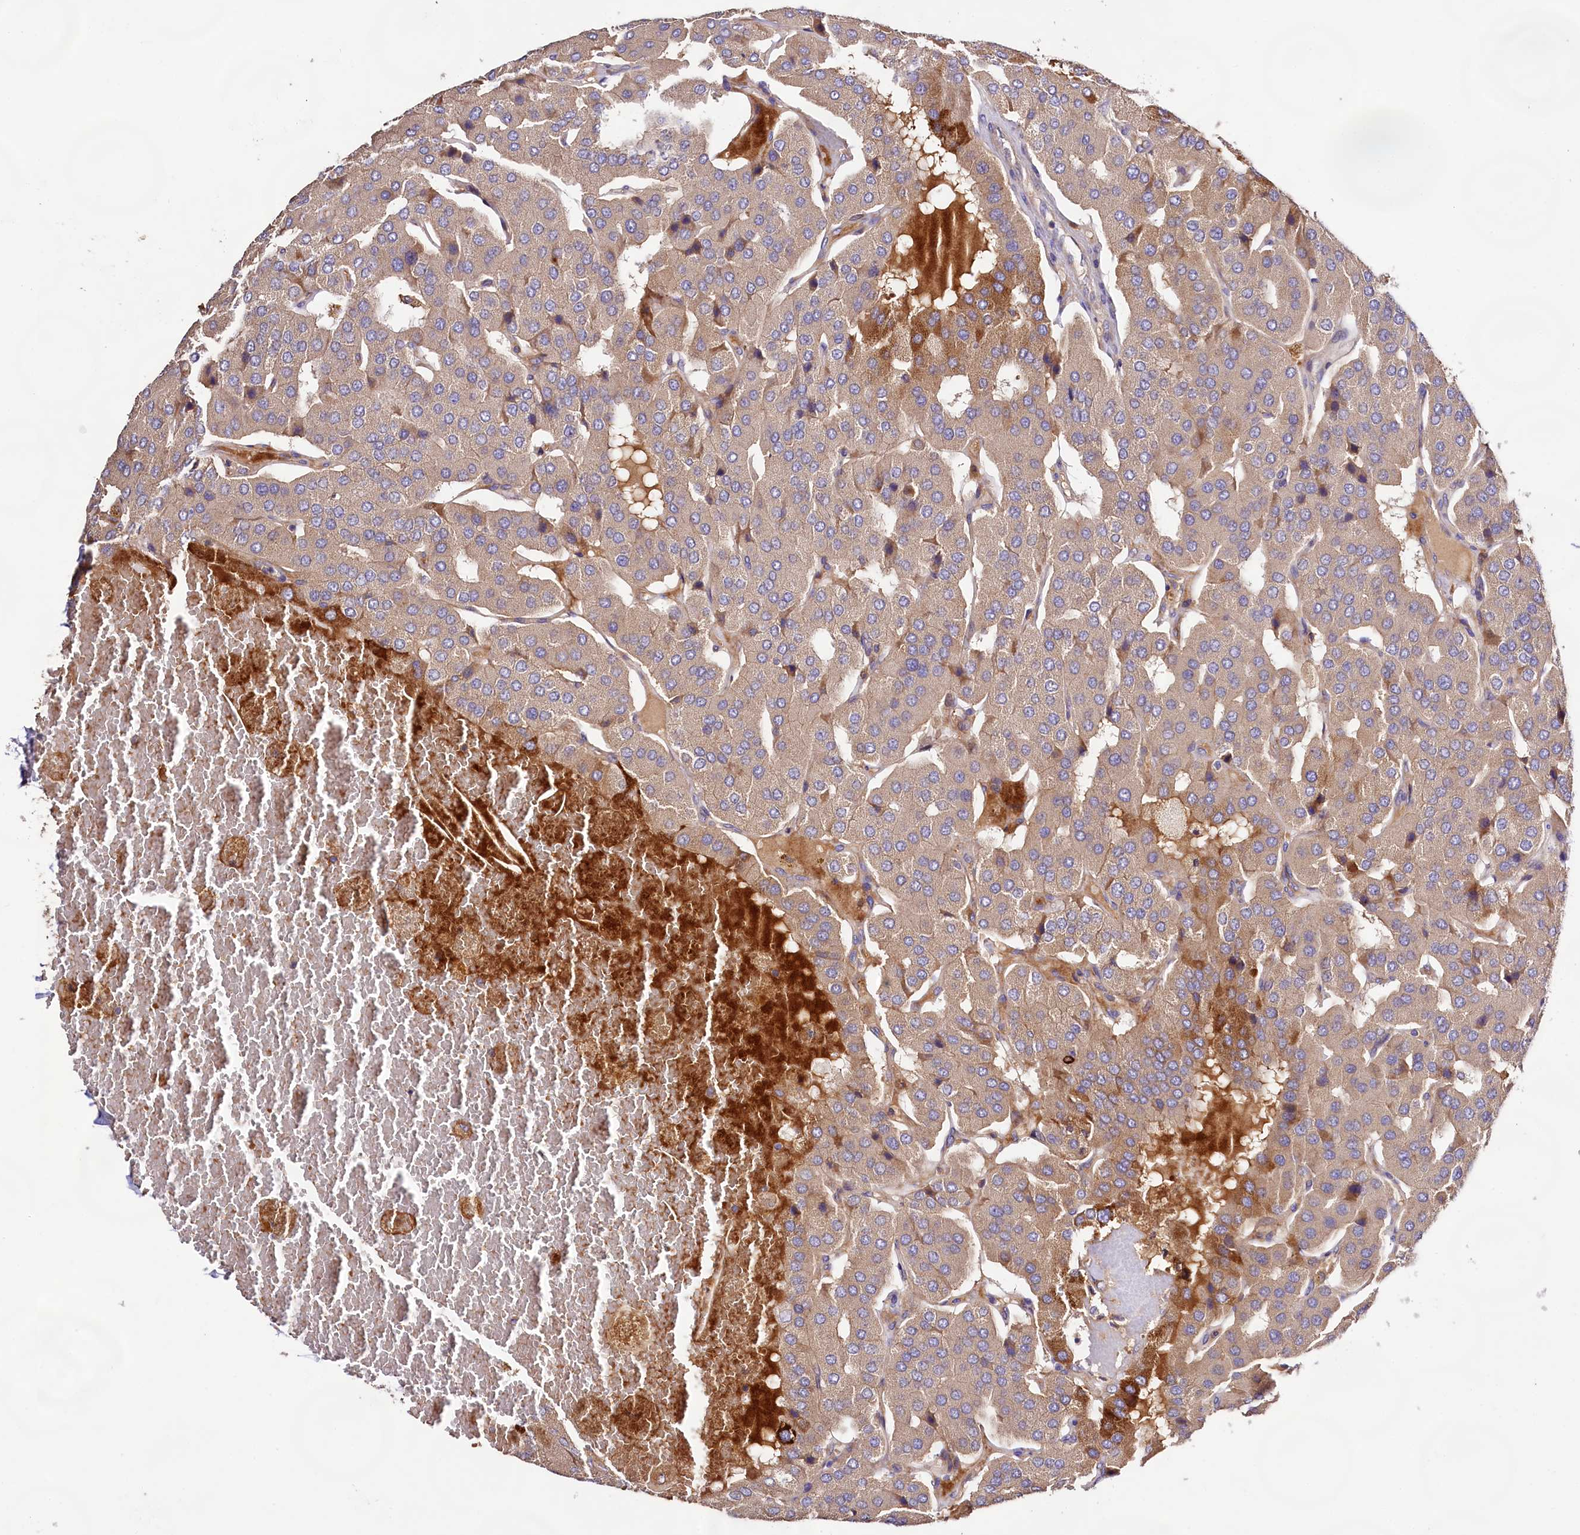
{"staining": {"intensity": "moderate", "quantity": "<25%", "location": "cytoplasmic/membranous"}, "tissue": "parathyroid gland", "cell_type": "Glandular cells", "image_type": "normal", "snomed": [{"axis": "morphology", "description": "Normal tissue, NOS"}, {"axis": "morphology", "description": "Adenoma, NOS"}, {"axis": "topography", "description": "Parathyroid gland"}], "caption": "Normal parathyroid gland was stained to show a protein in brown. There is low levels of moderate cytoplasmic/membranous positivity in about <25% of glandular cells. Immunohistochemistry (ihc) stains the protein of interest in brown and the nuclei are stained blue.", "gene": "DMXL2", "patient": {"sex": "female", "age": 86}}